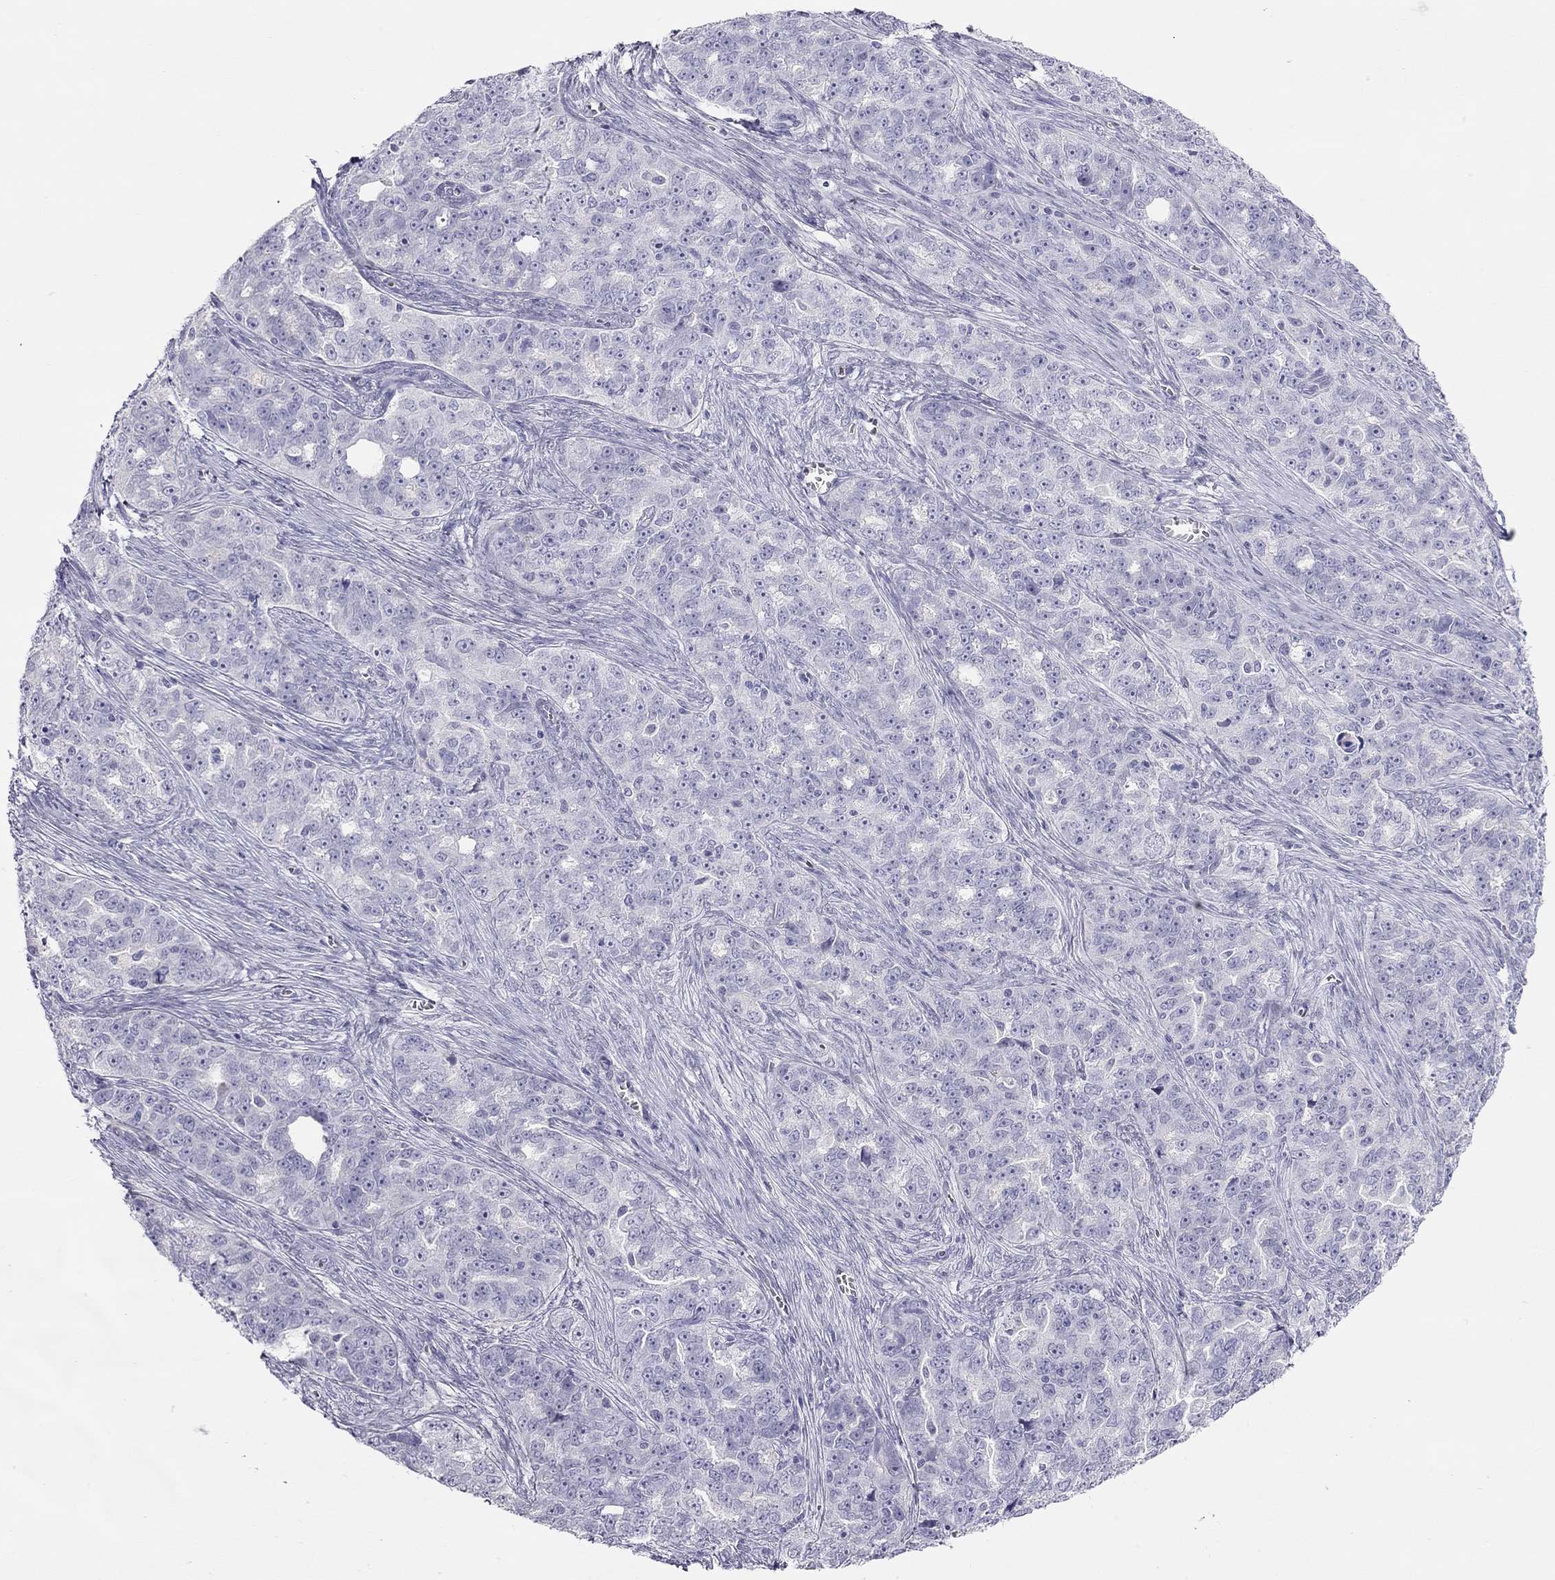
{"staining": {"intensity": "negative", "quantity": "none", "location": "none"}, "tissue": "ovarian cancer", "cell_type": "Tumor cells", "image_type": "cancer", "snomed": [{"axis": "morphology", "description": "Cystadenocarcinoma, serous, NOS"}, {"axis": "topography", "description": "Ovary"}], "caption": "High power microscopy image of an immunohistochemistry (IHC) image of ovarian serous cystadenocarcinoma, revealing no significant positivity in tumor cells.", "gene": "KCNV2", "patient": {"sex": "female", "age": 51}}